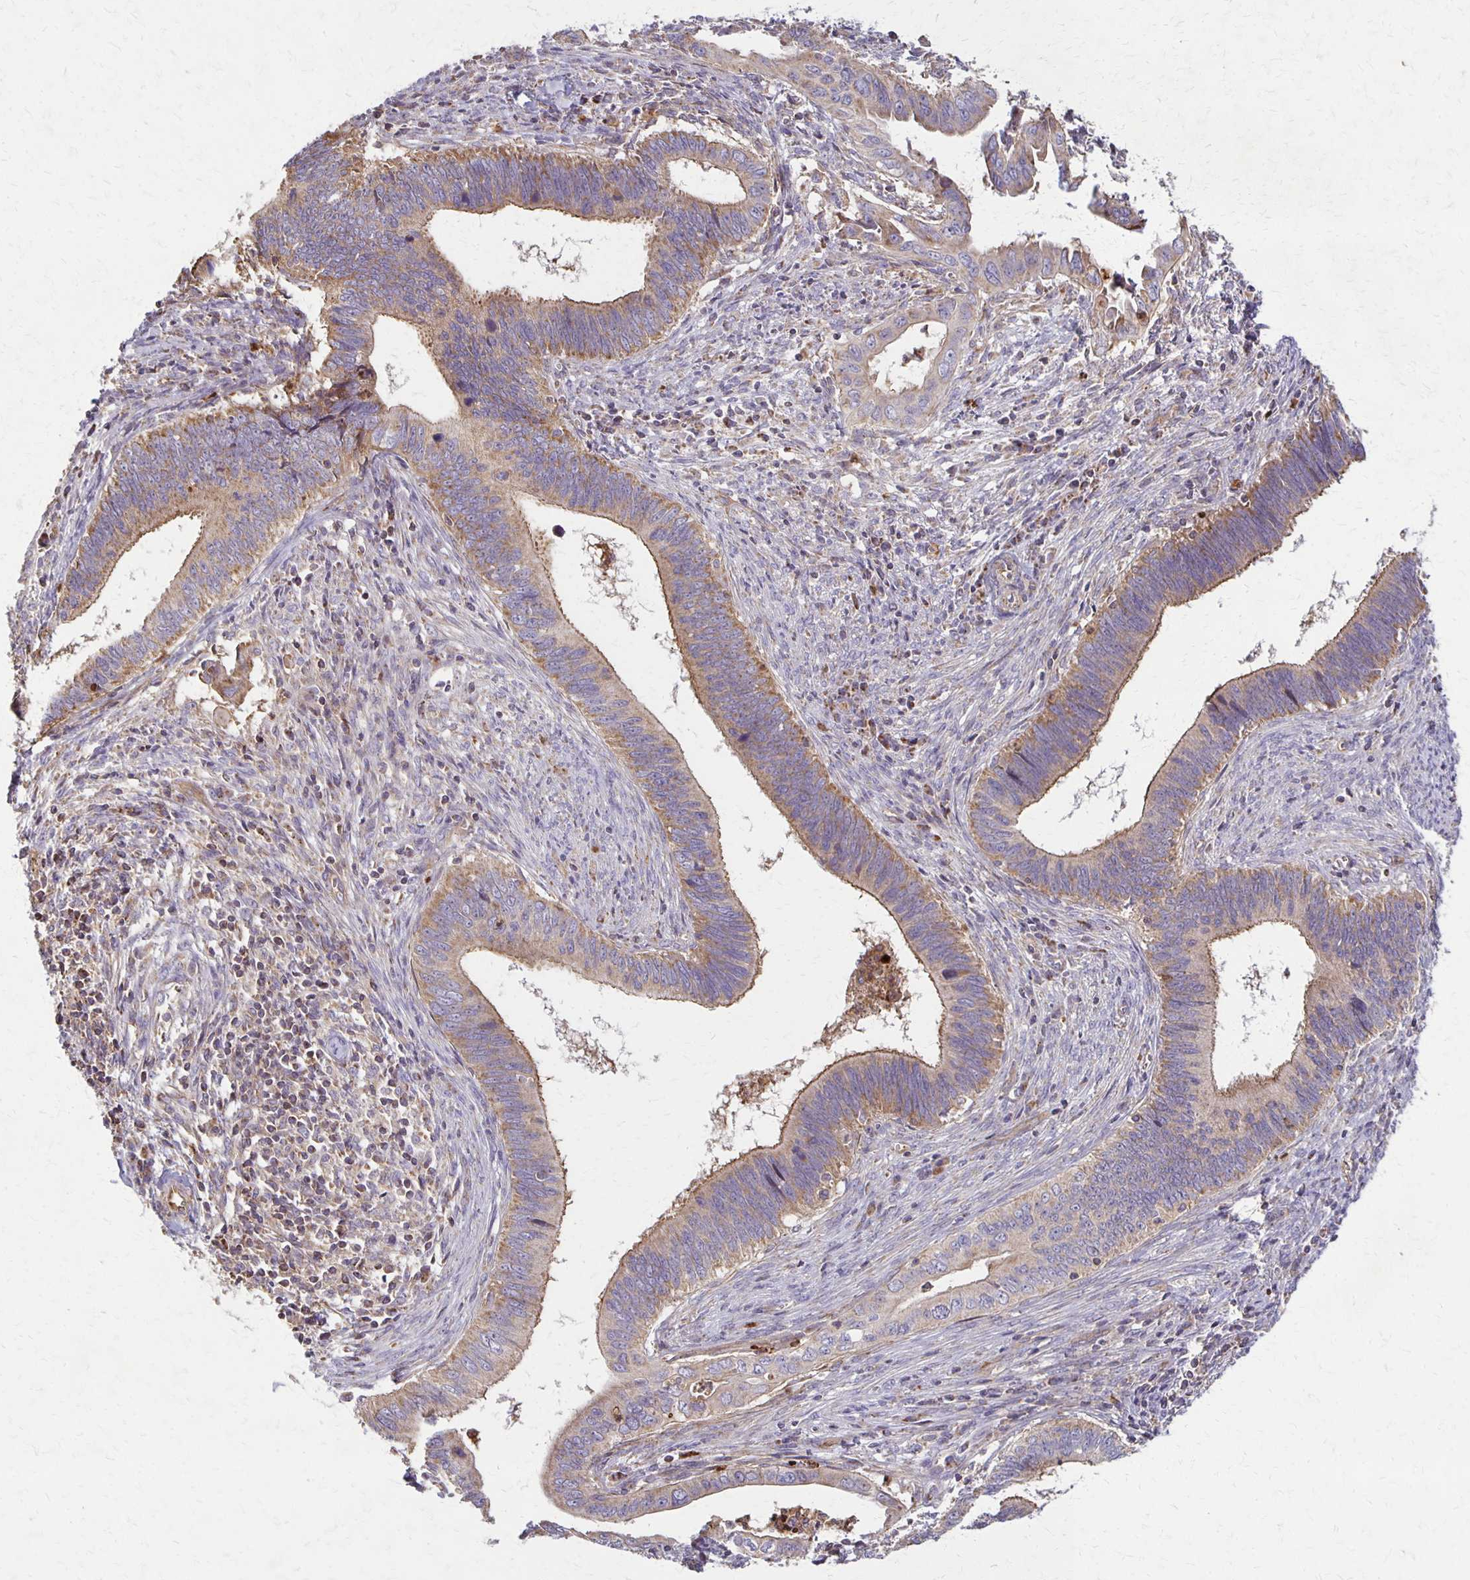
{"staining": {"intensity": "moderate", "quantity": "25%-75%", "location": "cytoplasmic/membranous"}, "tissue": "cervical cancer", "cell_type": "Tumor cells", "image_type": "cancer", "snomed": [{"axis": "morphology", "description": "Adenocarcinoma, NOS"}, {"axis": "topography", "description": "Cervix"}], "caption": "A medium amount of moderate cytoplasmic/membranous expression is appreciated in about 25%-75% of tumor cells in adenocarcinoma (cervical) tissue.", "gene": "EIF4EBP2", "patient": {"sex": "female", "age": 42}}